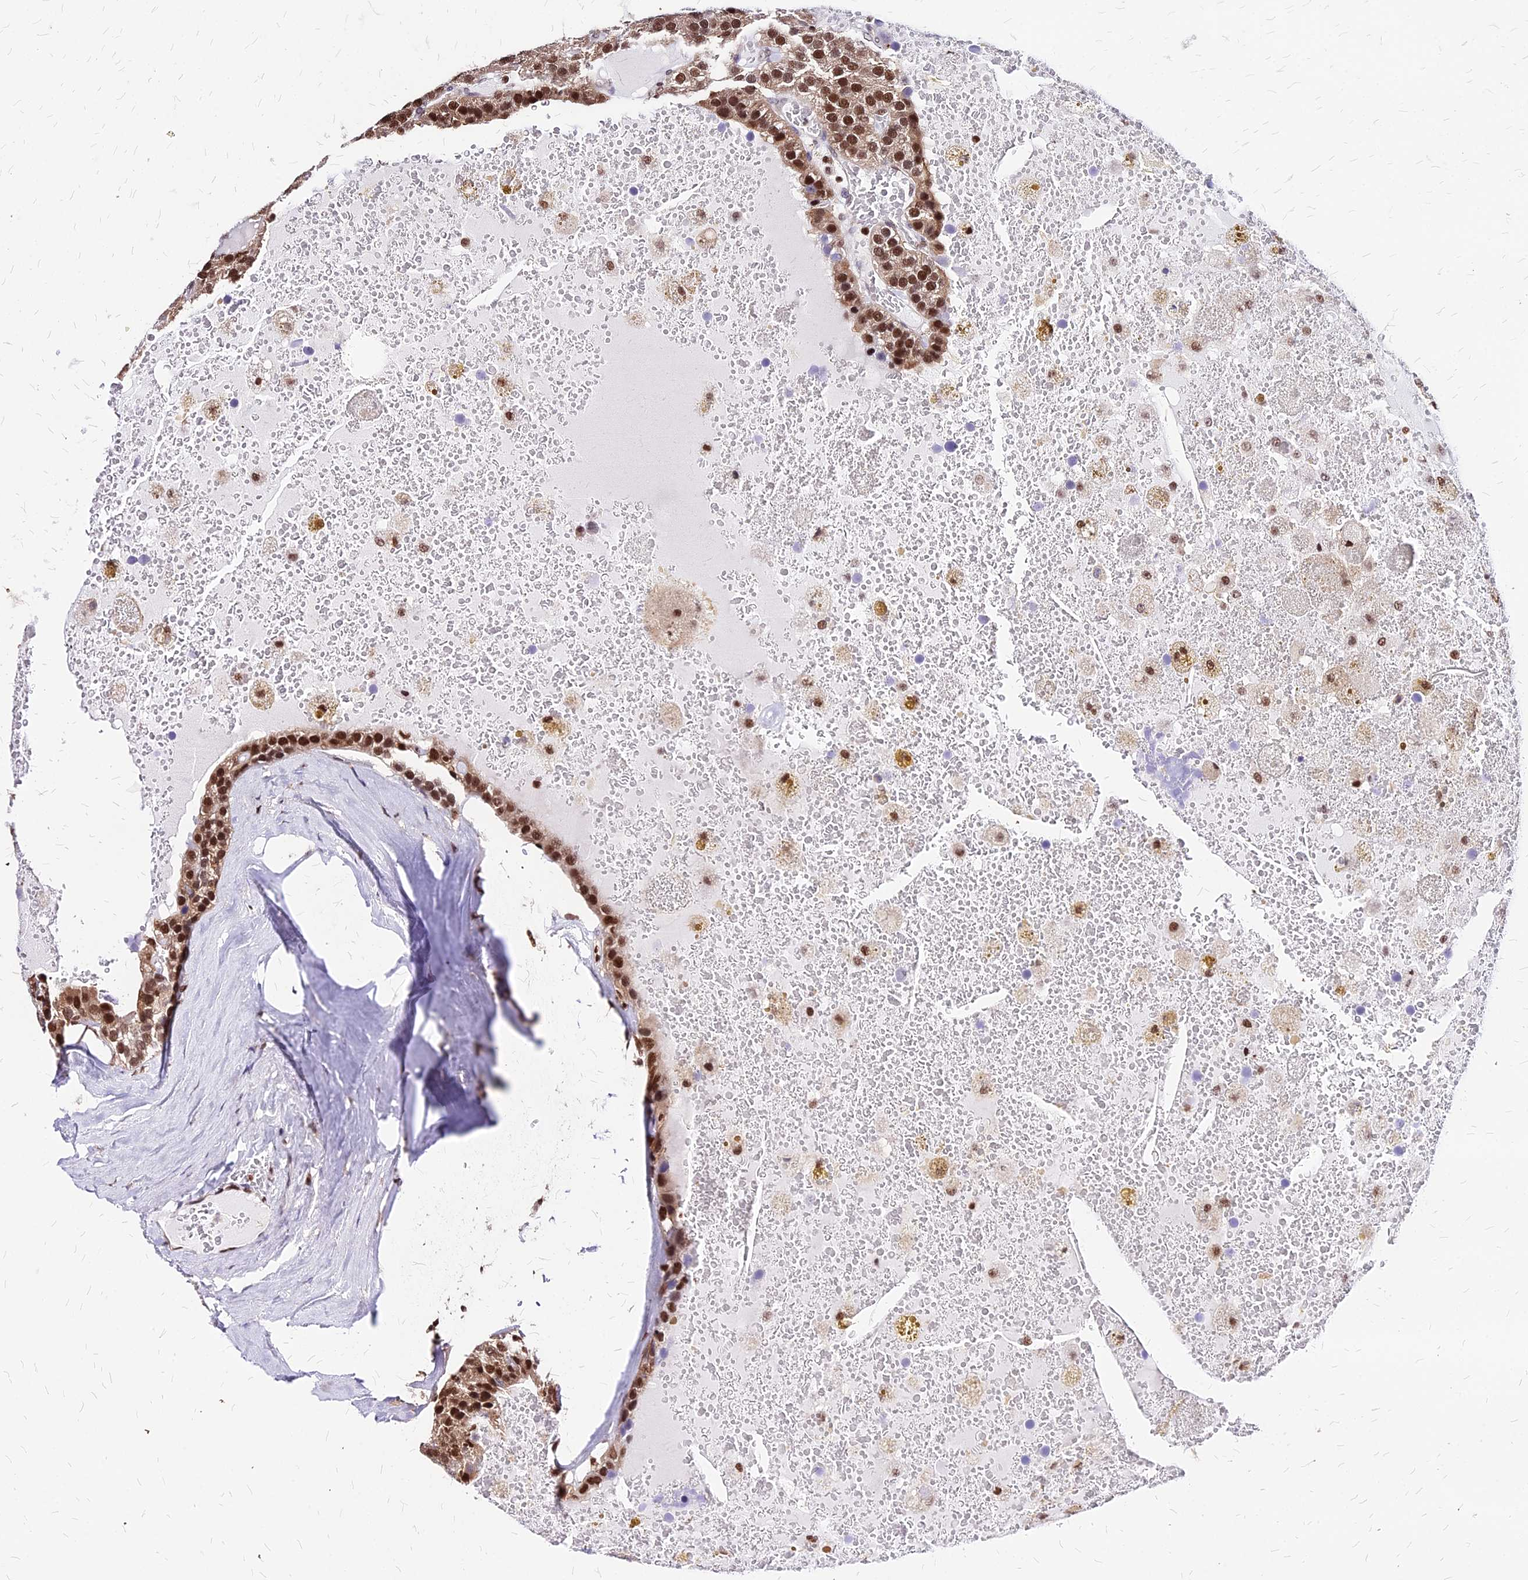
{"staining": {"intensity": "strong", "quantity": ">75%", "location": "cytoplasmic/membranous,nuclear"}, "tissue": "parathyroid gland", "cell_type": "Glandular cells", "image_type": "normal", "snomed": [{"axis": "morphology", "description": "Normal tissue, NOS"}, {"axis": "morphology", "description": "Adenoma, NOS"}, {"axis": "topography", "description": "Parathyroid gland"}], "caption": "Immunohistochemistry histopathology image of unremarkable parathyroid gland: human parathyroid gland stained using immunohistochemistry (IHC) reveals high levels of strong protein expression localized specifically in the cytoplasmic/membranous,nuclear of glandular cells, appearing as a cytoplasmic/membranous,nuclear brown color.", "gene": "PAXX", "patient": {"sex": "female", "age": 86}}